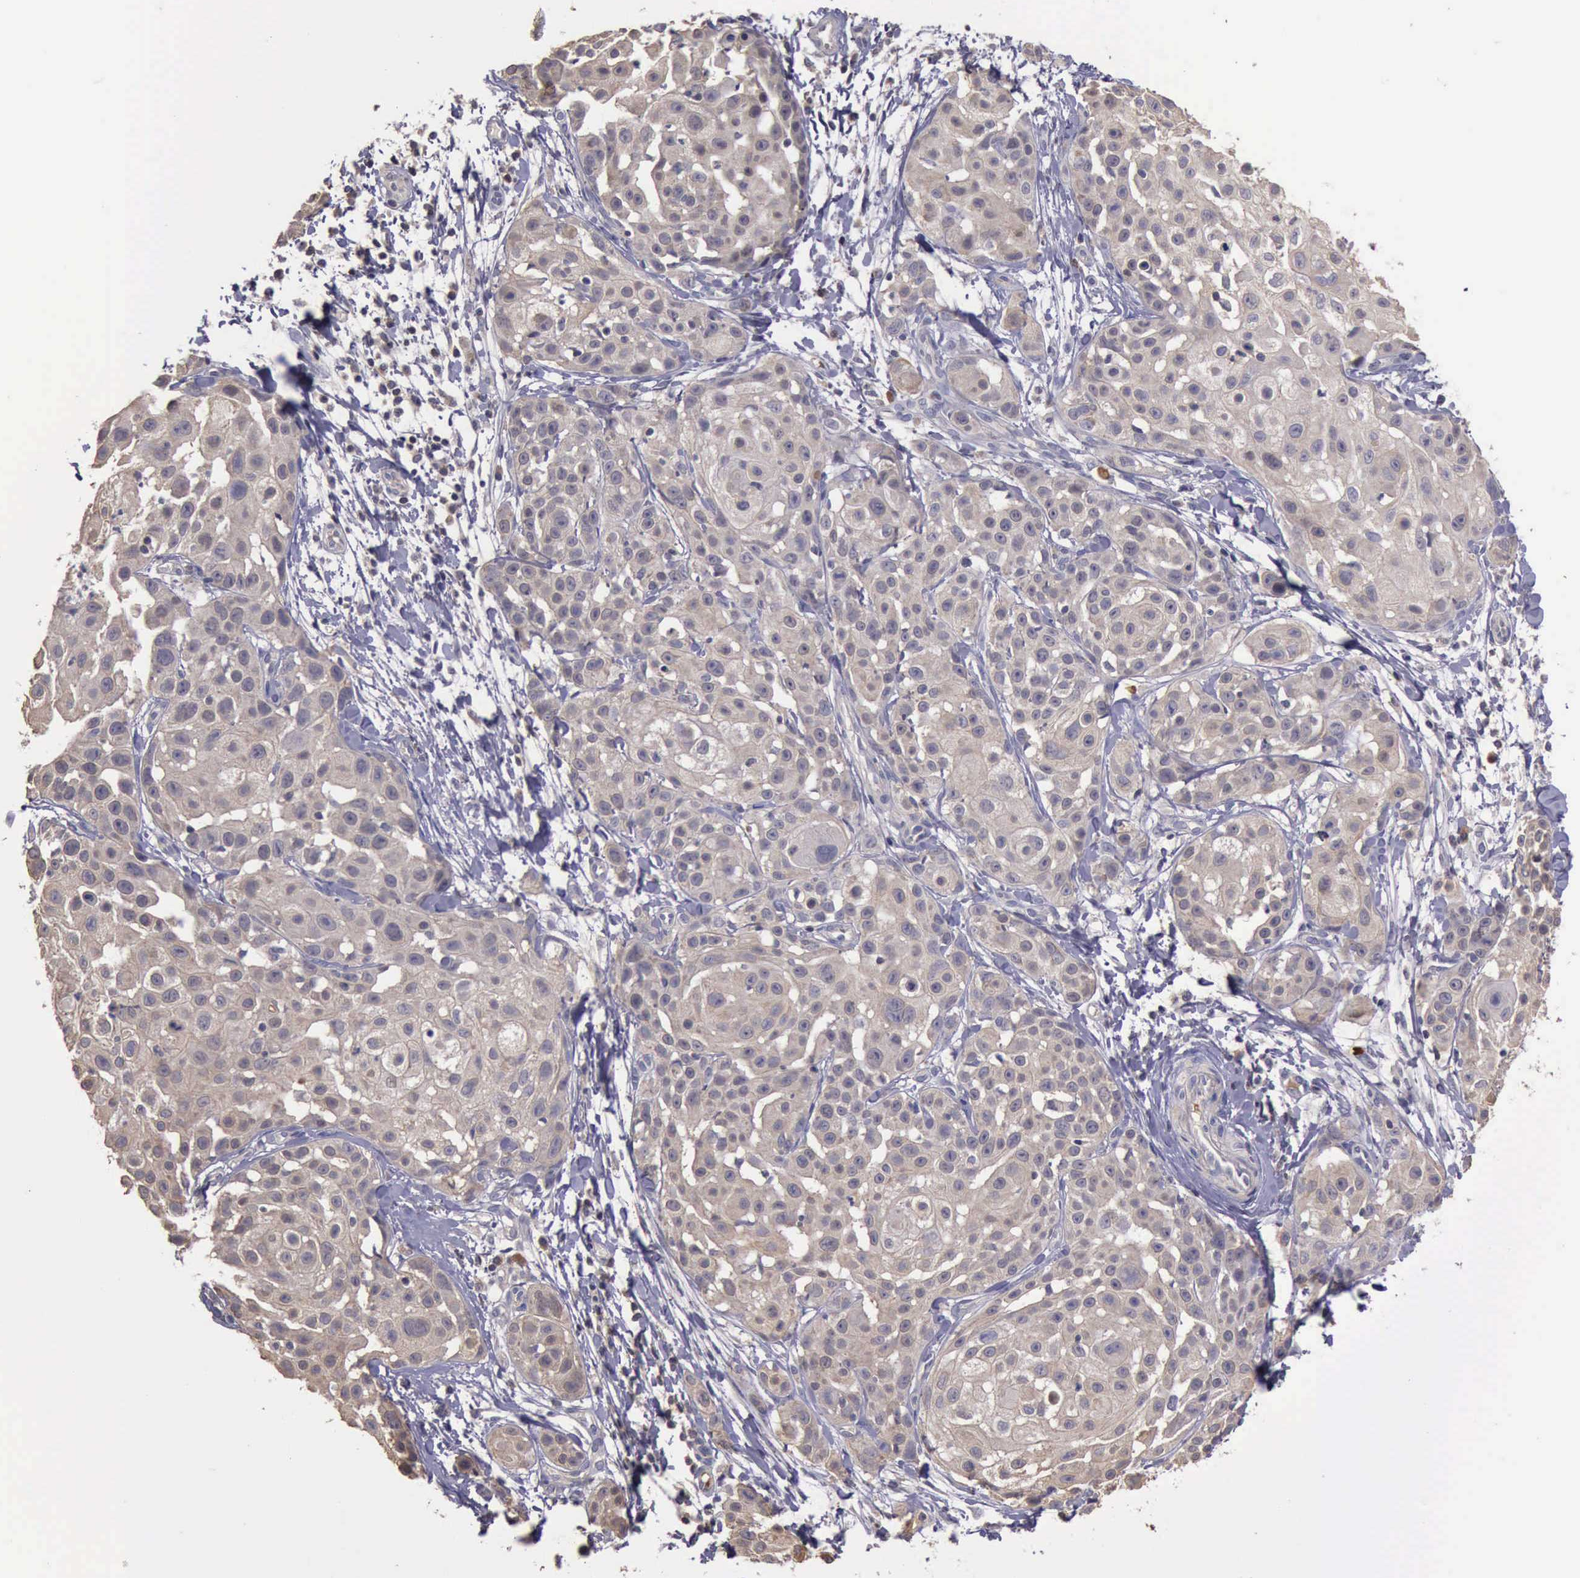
{"staining": {"intensity": "negative", "quantity": "none", "location": "none"}, "tissue": "skin cancer", "cell_type": "Tumor cells", "image_type": "cancer", "snomed": [{"axis": "morphology", "description": "Squamous cell carcinoma, NOS"}, {"axis": "topography", "description": "Skin"}], "caption": "High power microscopy photomicrograph of an IHC image of skin cancer, revealing no significant positivity in tumor cells.", "gene": "RAB39B", "patient": {"sex": "female", "age": 57}}